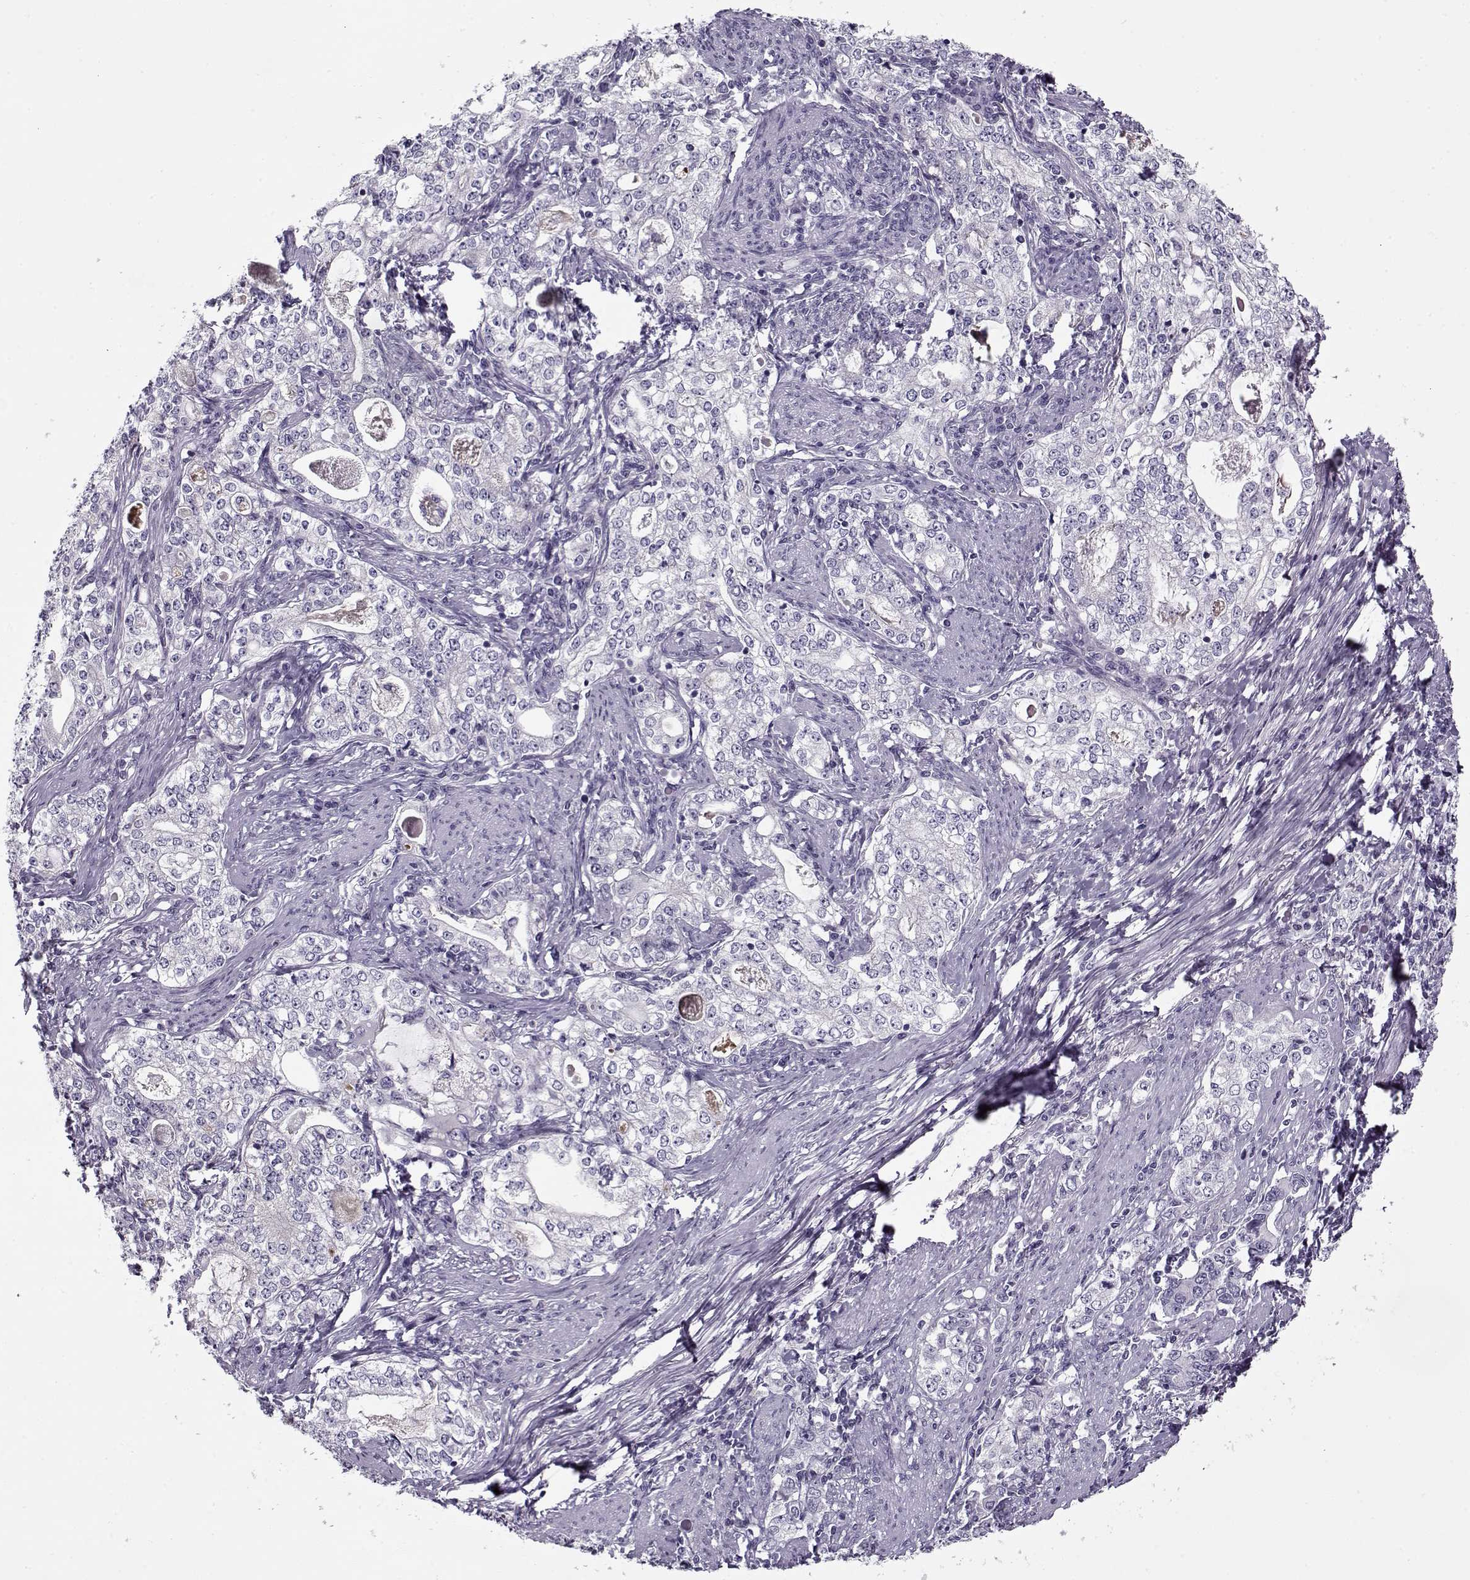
{"staining": {"intensity": "negative", "quantity": "none", "location": "none"}, "tissue": "stomach cancer", "cell_type": "Tumor cells", "image_type": "cancer", "snomed": [{"axis": "morphology", "description": "Adenocarcinoma, NOS"}, {"axis": "topography", "description": "Stomach, lower"}], "caption": "Human stomach cancer stained for a protein using immunohistochemistry shows no expression in tumor cells.", "gene": "PP2D1", "patient": {"sex": "female", "age": 72}}